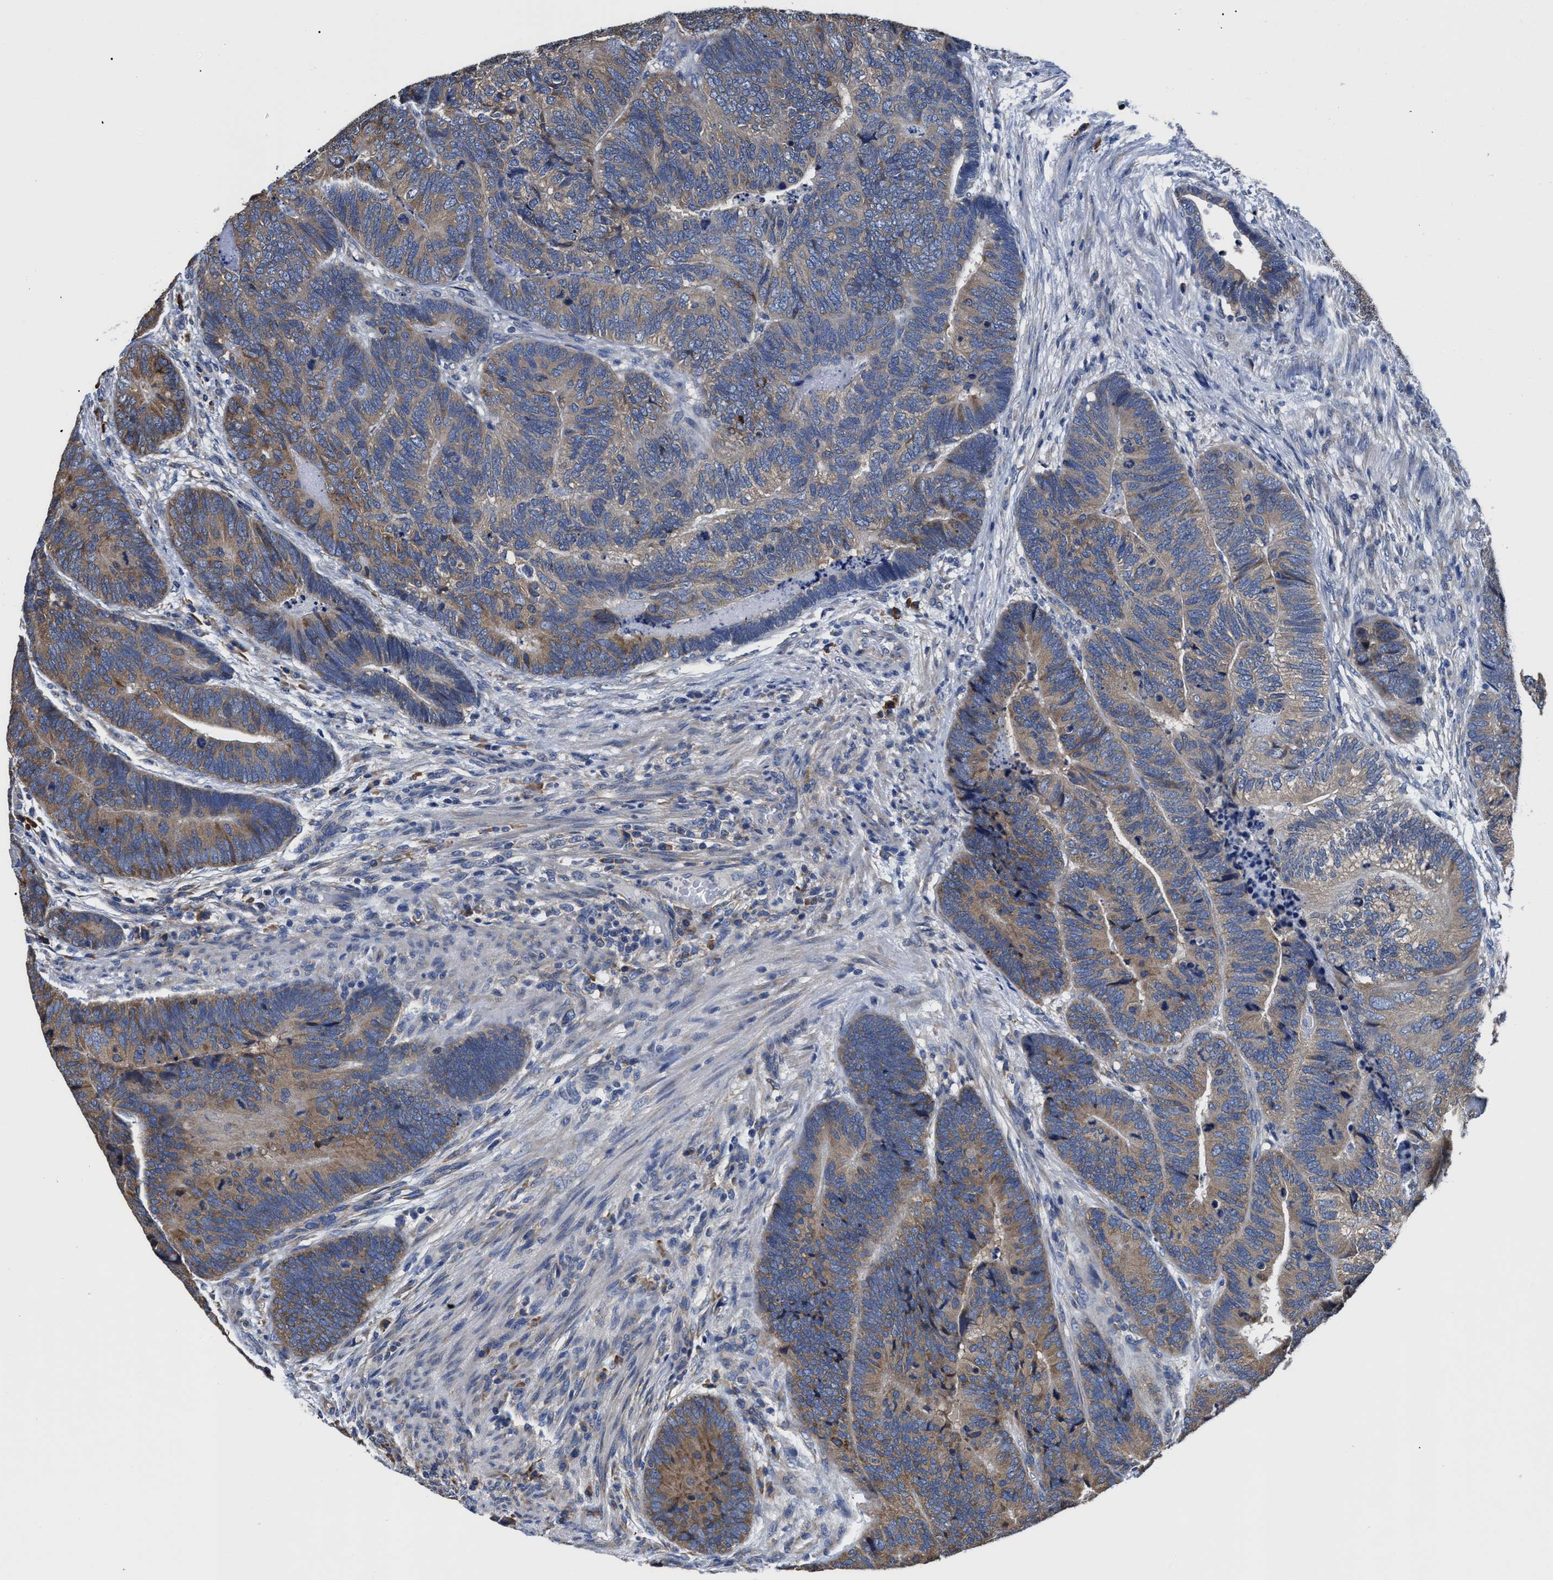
{"staining": {"intensity": "weak", "quantity": ">75%", "location": "cytoplasmic/membranous"}, "tissue": "colorectal cancer", "cell_type": "Tumor cells", "image_type": "cancer", "snomed": [{"axis": "morphology", "description": "Adenocarcinoma, NOS"}, {"axis": "topography", "description": "Colon"}], "caption": "A brown stain highlights weak cytoplasmic/membranous expression of a protein in human colorectal cancer (adenocarcinoma) tumor cells.", "gene": "SRPK2", "patient": {"sex": "female", "age": 67}}